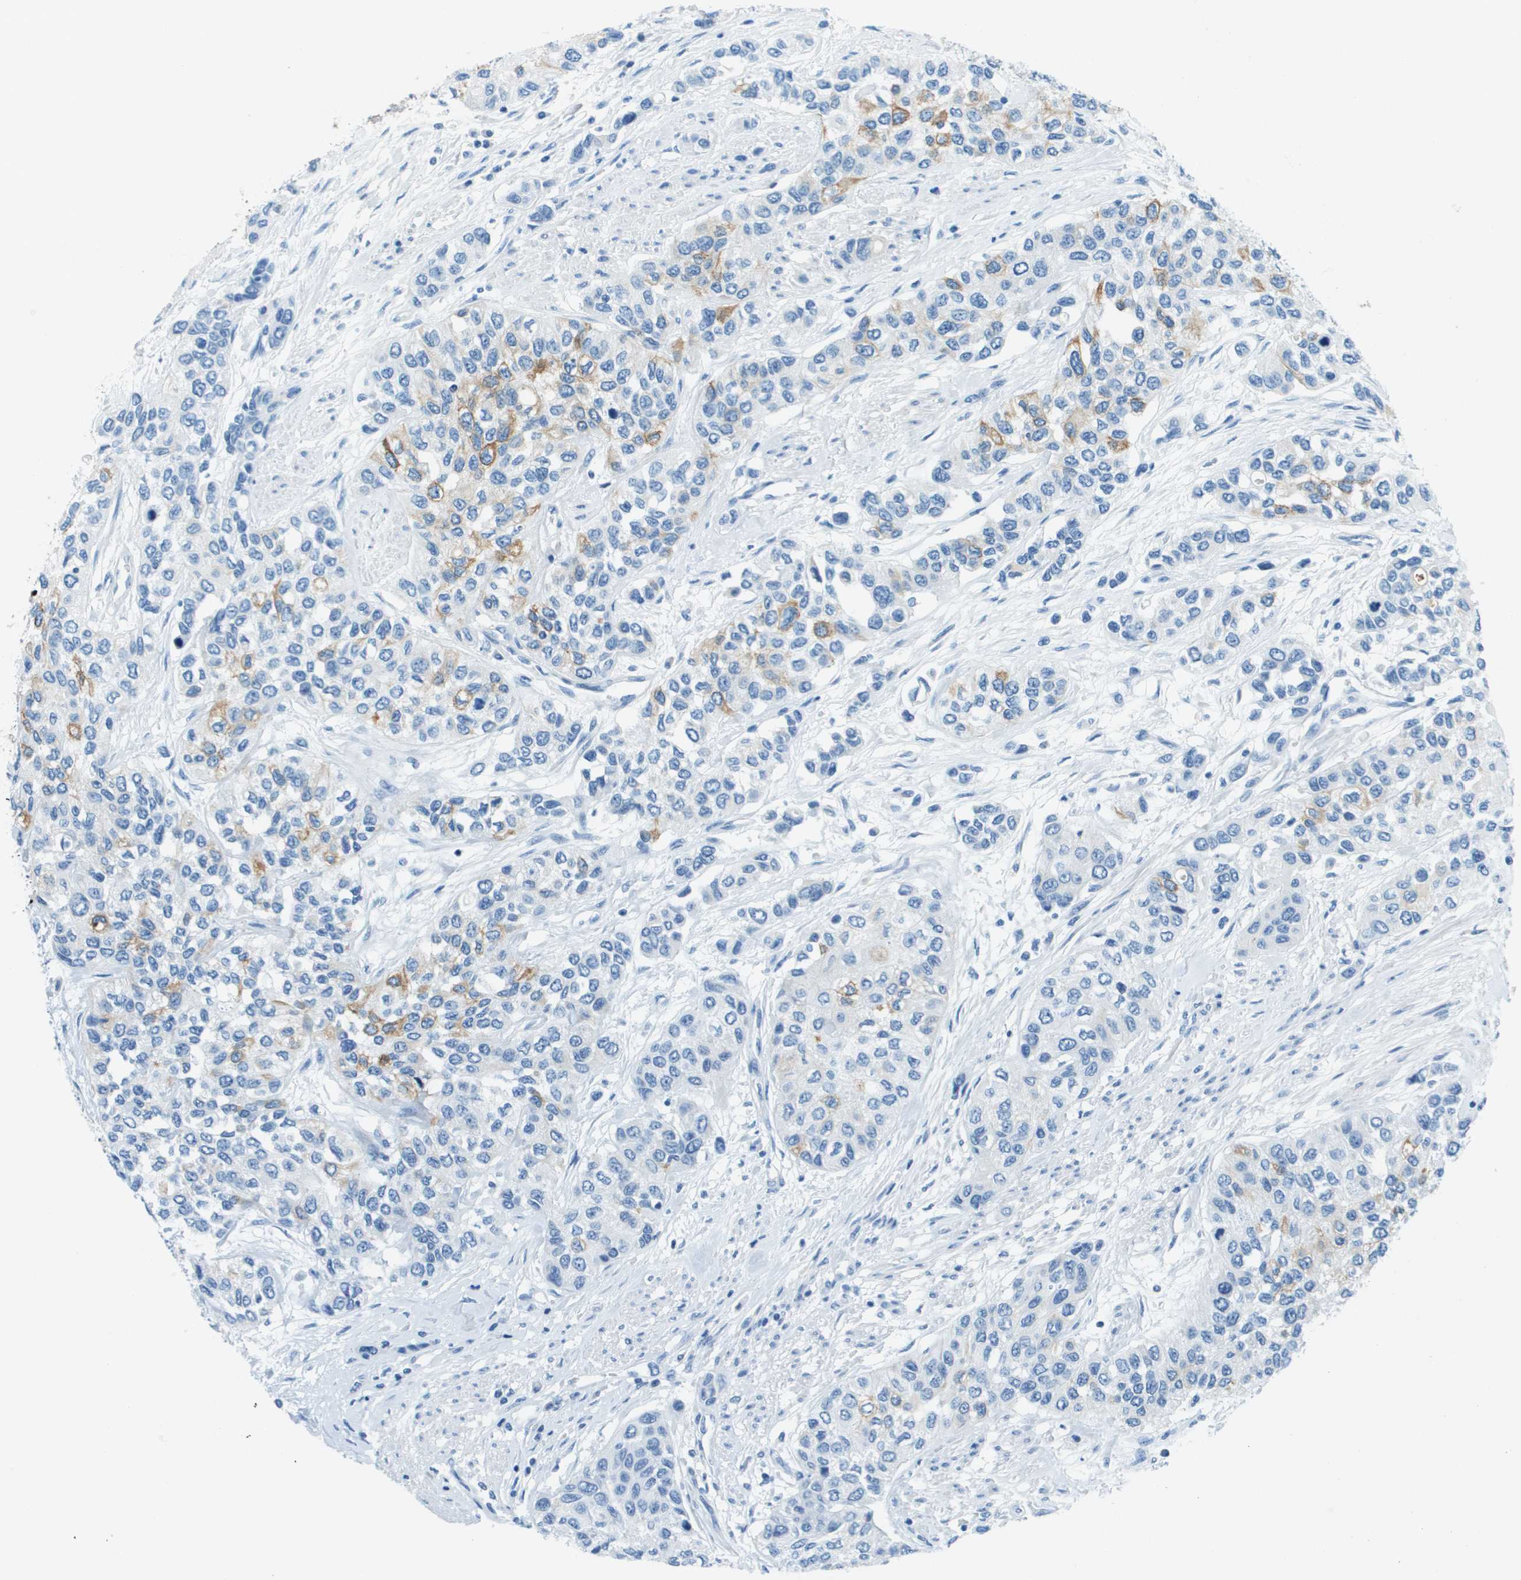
{"staining": {"intensity": "moderate", "quantity": "<25%", "location": "cytoplasmic/membranous"}, "tissue": "urothelial cancer", "cell_type": "Tumor cells", "image_type": "cancer", "snomed": [{"axis": "morphology", "description": "Urothelial carcinoma, High grade"}, {"axis": "topography", "description": "Urinary bladder"}], "caption": "Urothelial cancer tissue displays moderate cytoplasmic/membranous positivity in about <25% of tumor cells, visualized by immunohistochemistry. (DAB IHC with brightfield microscopy, high magnification).", "gene": "SLC16A10", "patient": {"sex": "female", "age": 56}}